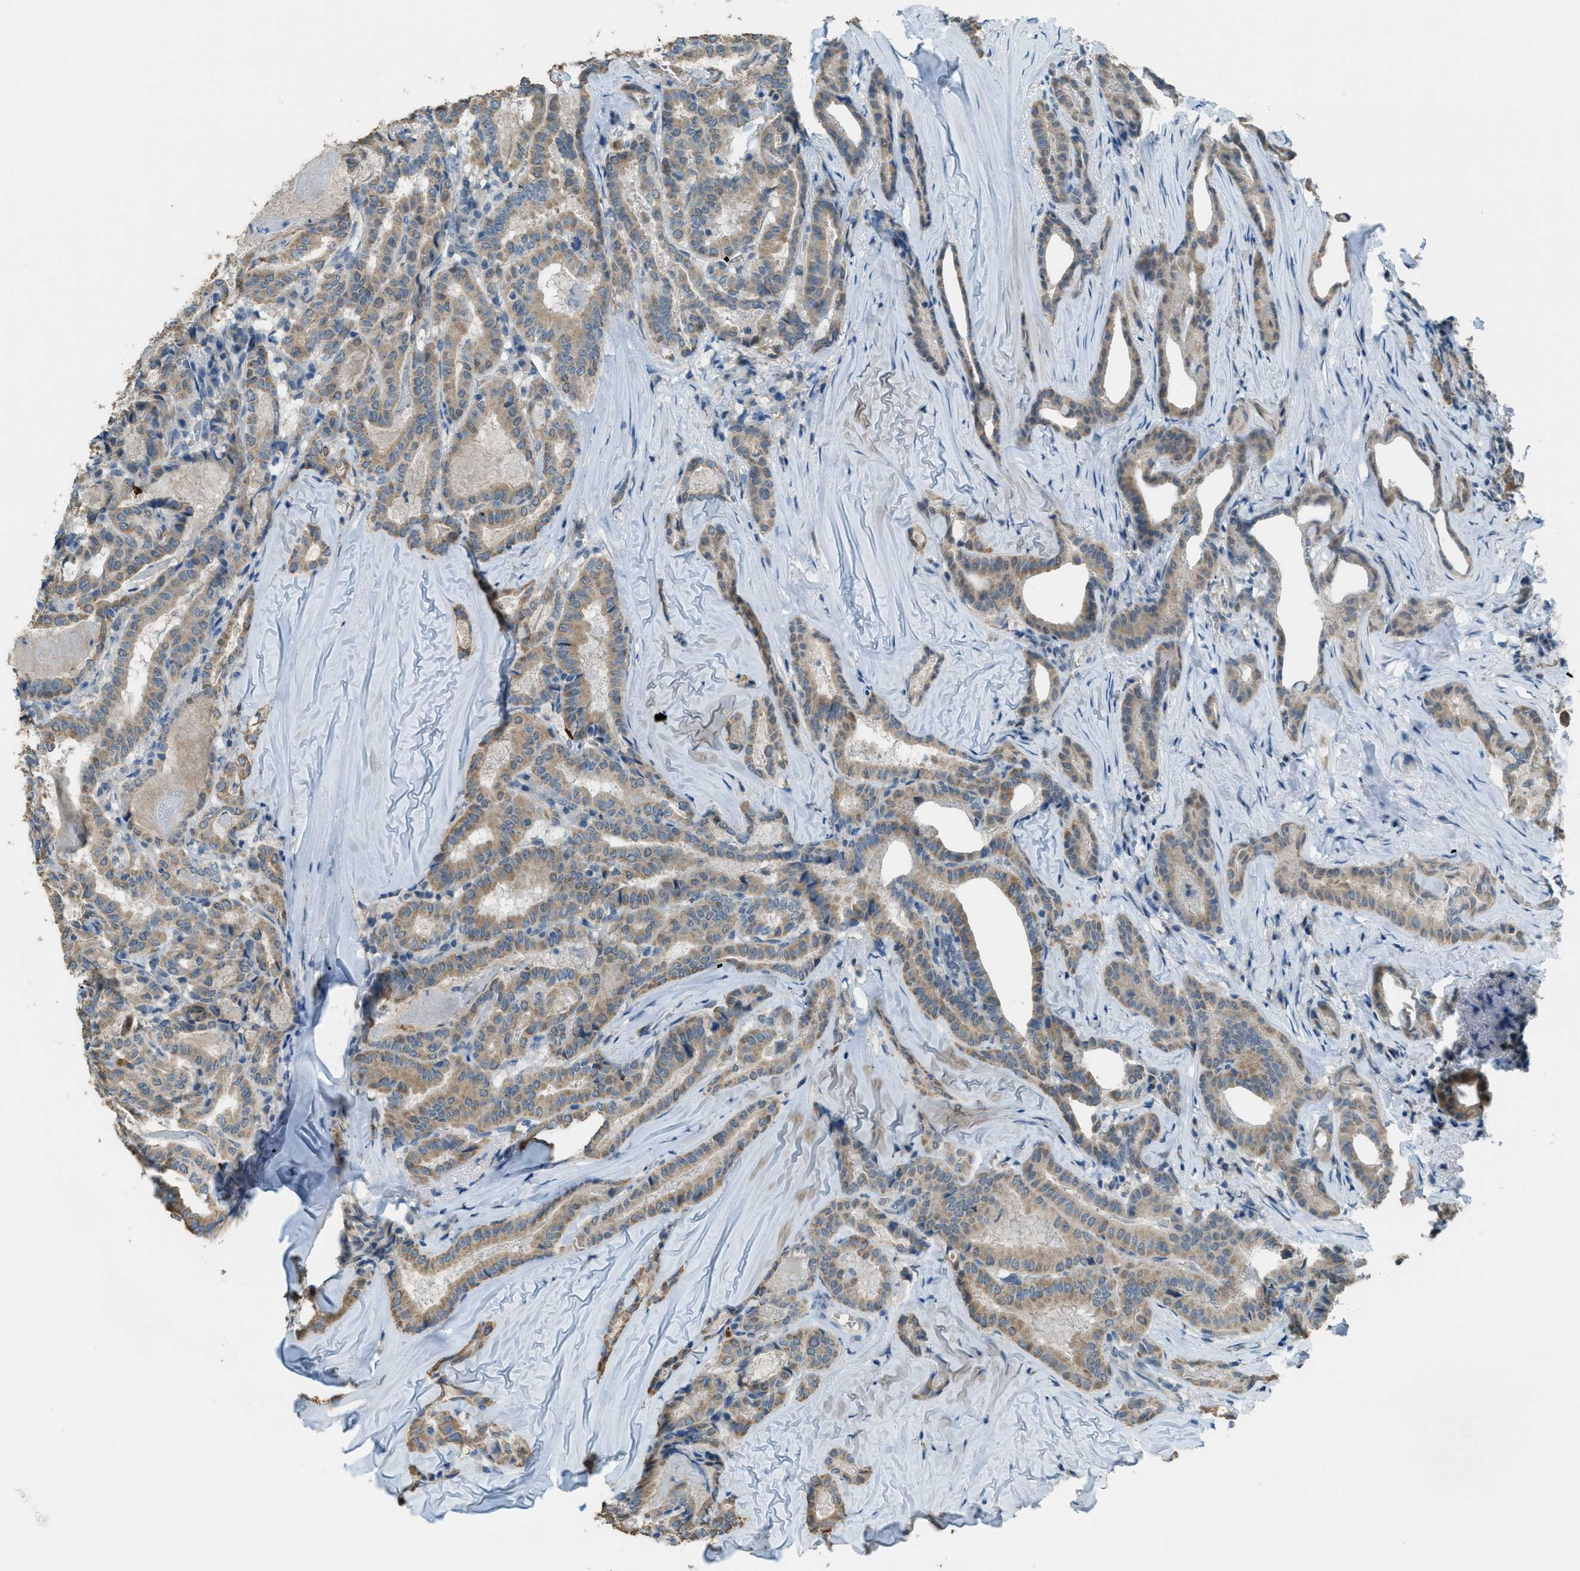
{"staining": {"intensity": "weak", "quantity": ">75%", "location": "cytoplasmic/membranous"}, "tissue": "thyroid cancer", "cell_type": "Tumor cells", "image_type": "cancer", "snomed": [{"axis": "morphology", "description": "Papillary adenocarcinoma, NOS"}, {"axis": "topography", "description": "Thyroid gland"}], "caption": "Human thyroid cancer stained with a protein marker exhibits weak staining in tumor cells.", "gene": "CDON", "patient": {"sex": "female", "age": 42}}